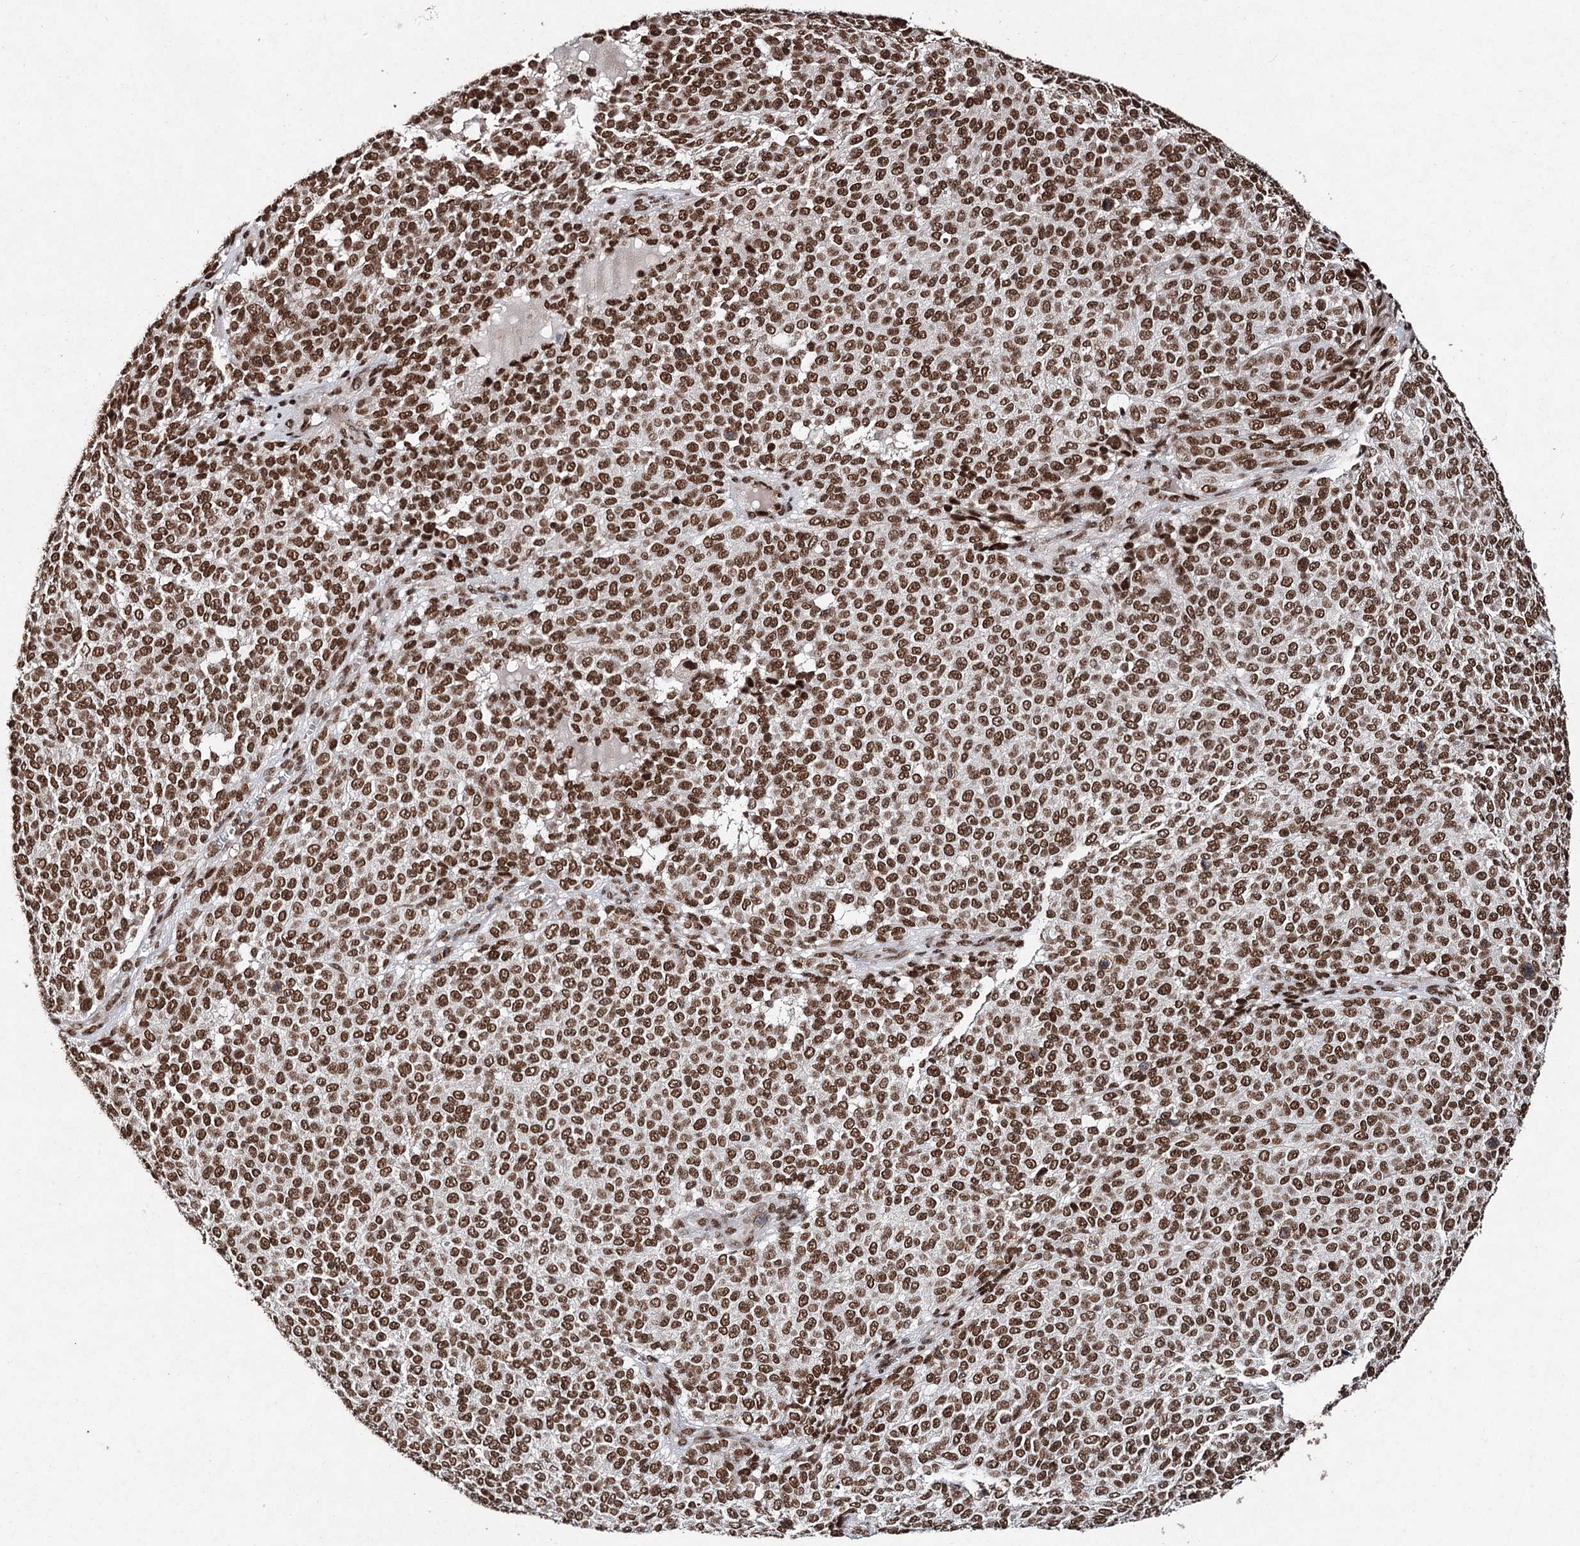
{"staining": {"intensity": "moderate", "quantity": ">75%", "location": "nuclear"}, "tissue": "melanoma", "cell_type": "Tumor cells", "image_type": "cancer", "snomed": [{"axis": "morphology", "description": "Malignant melanoma, NOS"}, {"axis": "topography", "description": "Skin"}], "caption": "Immunohistochemistry (IHC) (DAB (3,3'-diaminobenzidine)) staining of malignant melanoma reveals moderate nuclear protein staining in about >75% of tumor cells. The protein of interest is stained brown, and the nuclei are stained in blue (DAB (3,3'-diaminobenzidine) IHC with brightfield microscopy, high magnification).", "gene": "MATR3", "patient": {"sex": "male", "age": 49}}